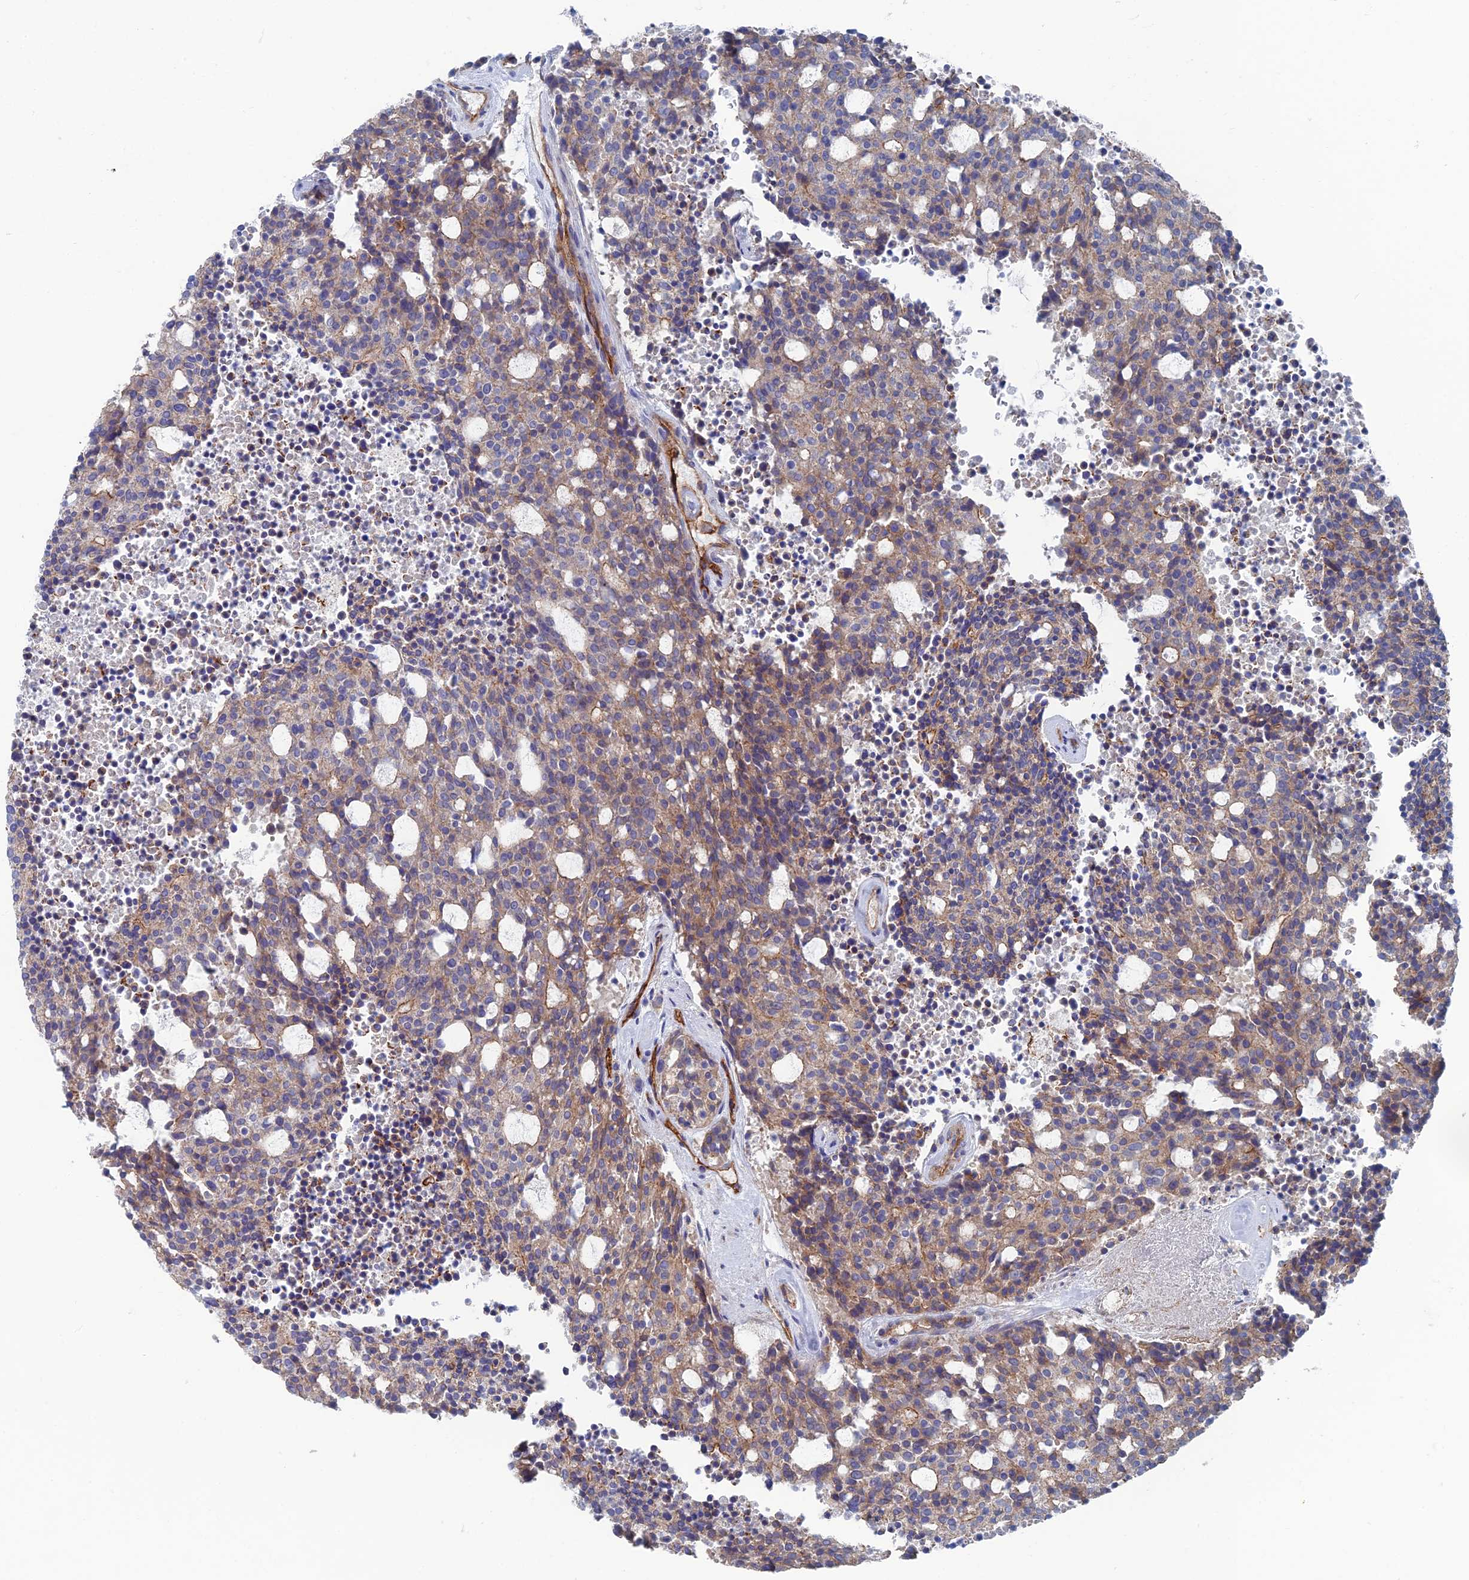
{"staining": {"intensity": "weak", "quantity": ">75%", "location": "cytoplasmic/membranous"}, "tissue": "carcinoid", "cell_type": "Tumor cells", "image_type": "cancer", "snomed": [{"axis": "morphology", "description": "Carcinoid, malignant, NOS"}, {"axis": "topography", "description": "Pancreas"}], "caption": "Immunohistochemical staining of human carcinoid exhibits weak cytoplasmic/membranous protein expression in about >75% of tumor cells. Immunohistochemistry stains the protein of interest in brown and the nuclei are stained blue.", "gene": "SNX11", "patient": {"sex": "female", "age": 54}}